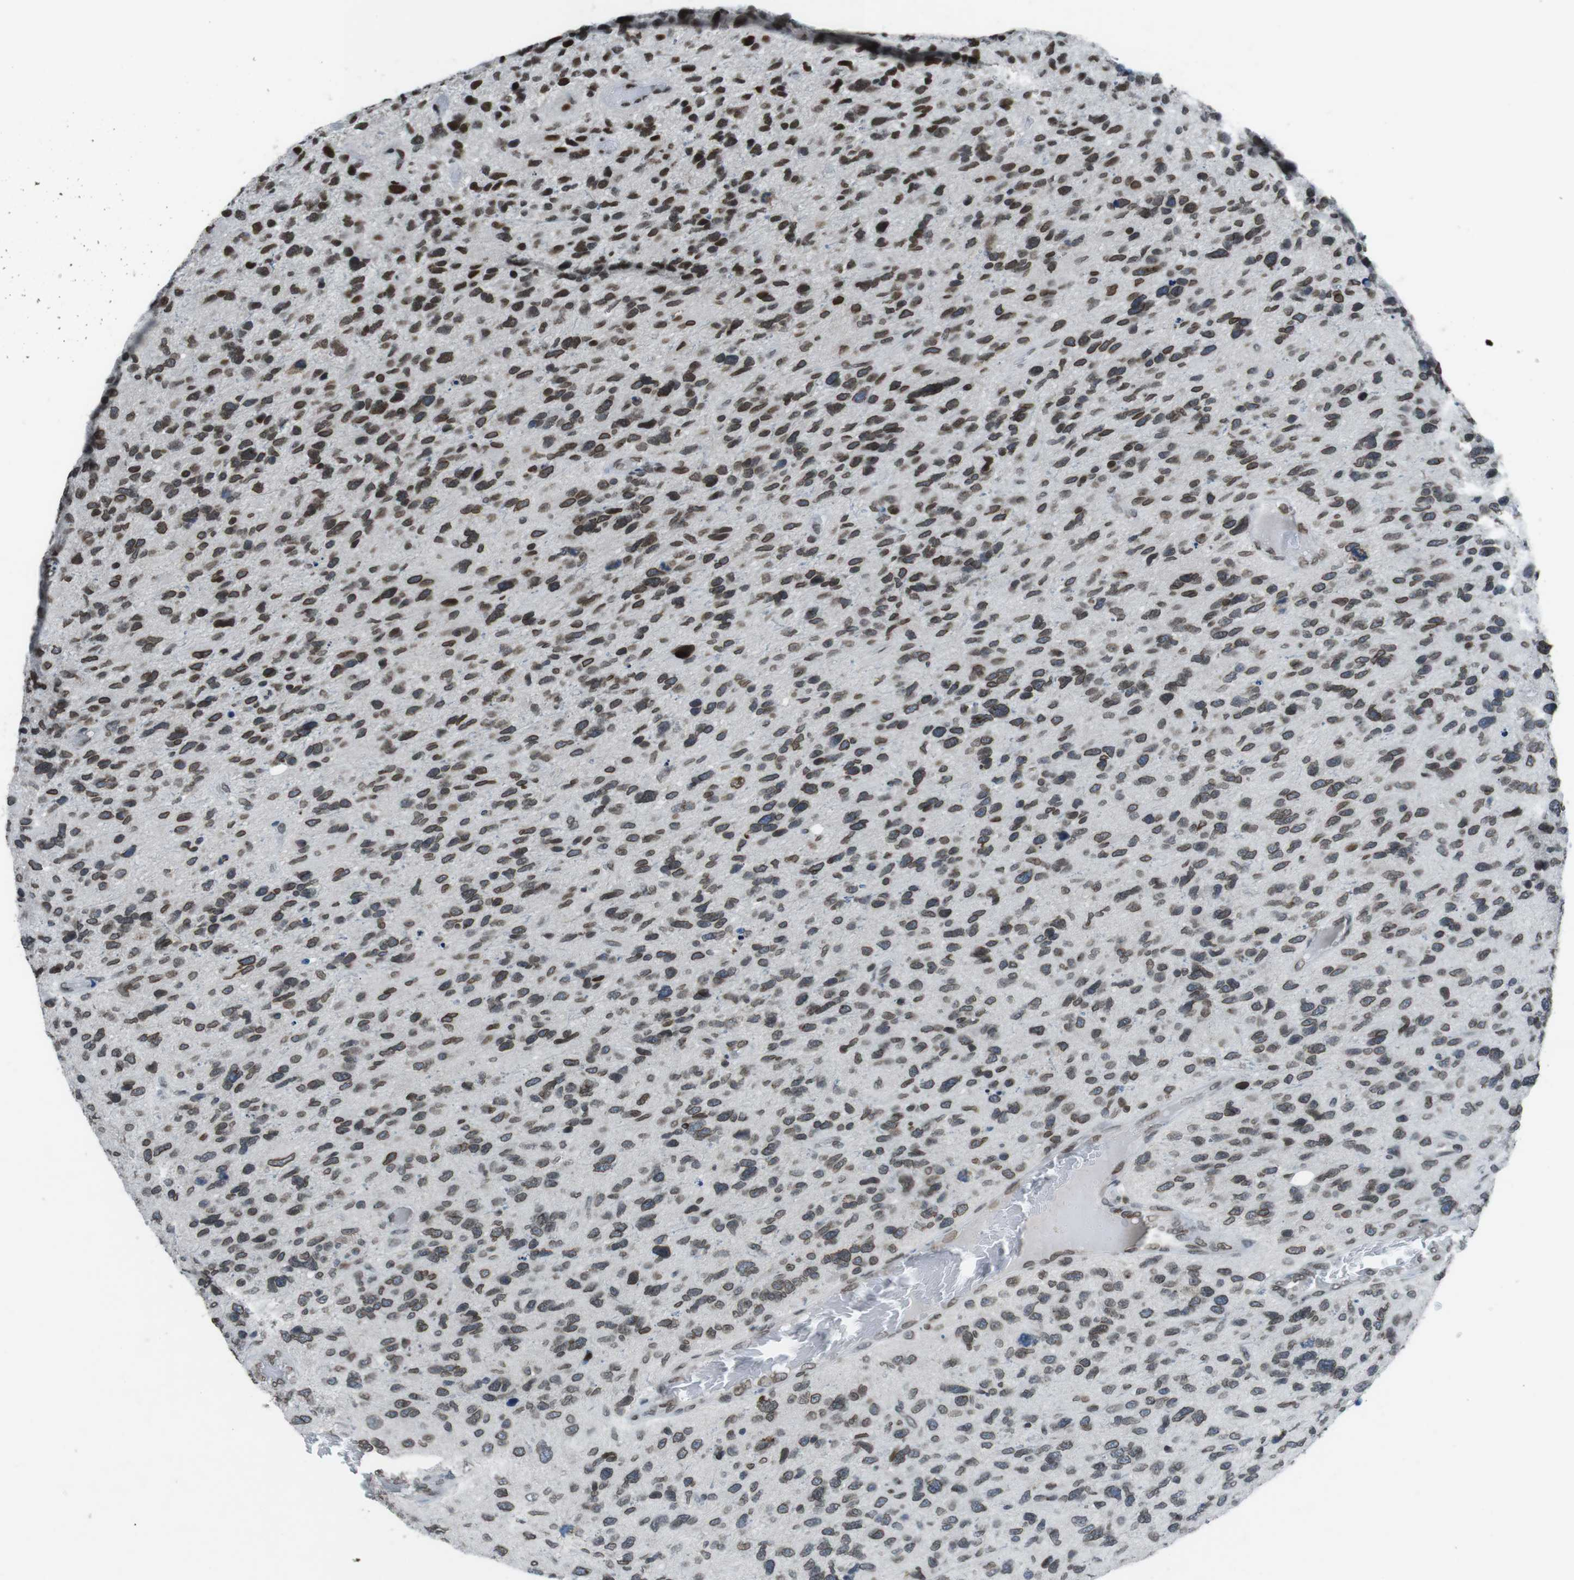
{"staining": {"intensity": "moderate", "quantity": ">75%", "location": "cytoplasmic/membranous,nuclear"}, "tissue": "glioma", "cell_type": "Tumor cells", "image_type": "cancer", "snomed": [{"axis": "morphology", "description": "Glioma, malignant, High grade"}, {"axis": "topography", "description": "Brain"}], "caption": "Immunohistochemistry (IHC) image of high-grade glioma (malignant) stained for a protein (brown), which displays medium levels of moderate cytoplasmic/membranous and nuclear expression in about >75% of tumor cells.", "gene": "MAD1L1", "patient": {"sex": "female", "age": 58}}